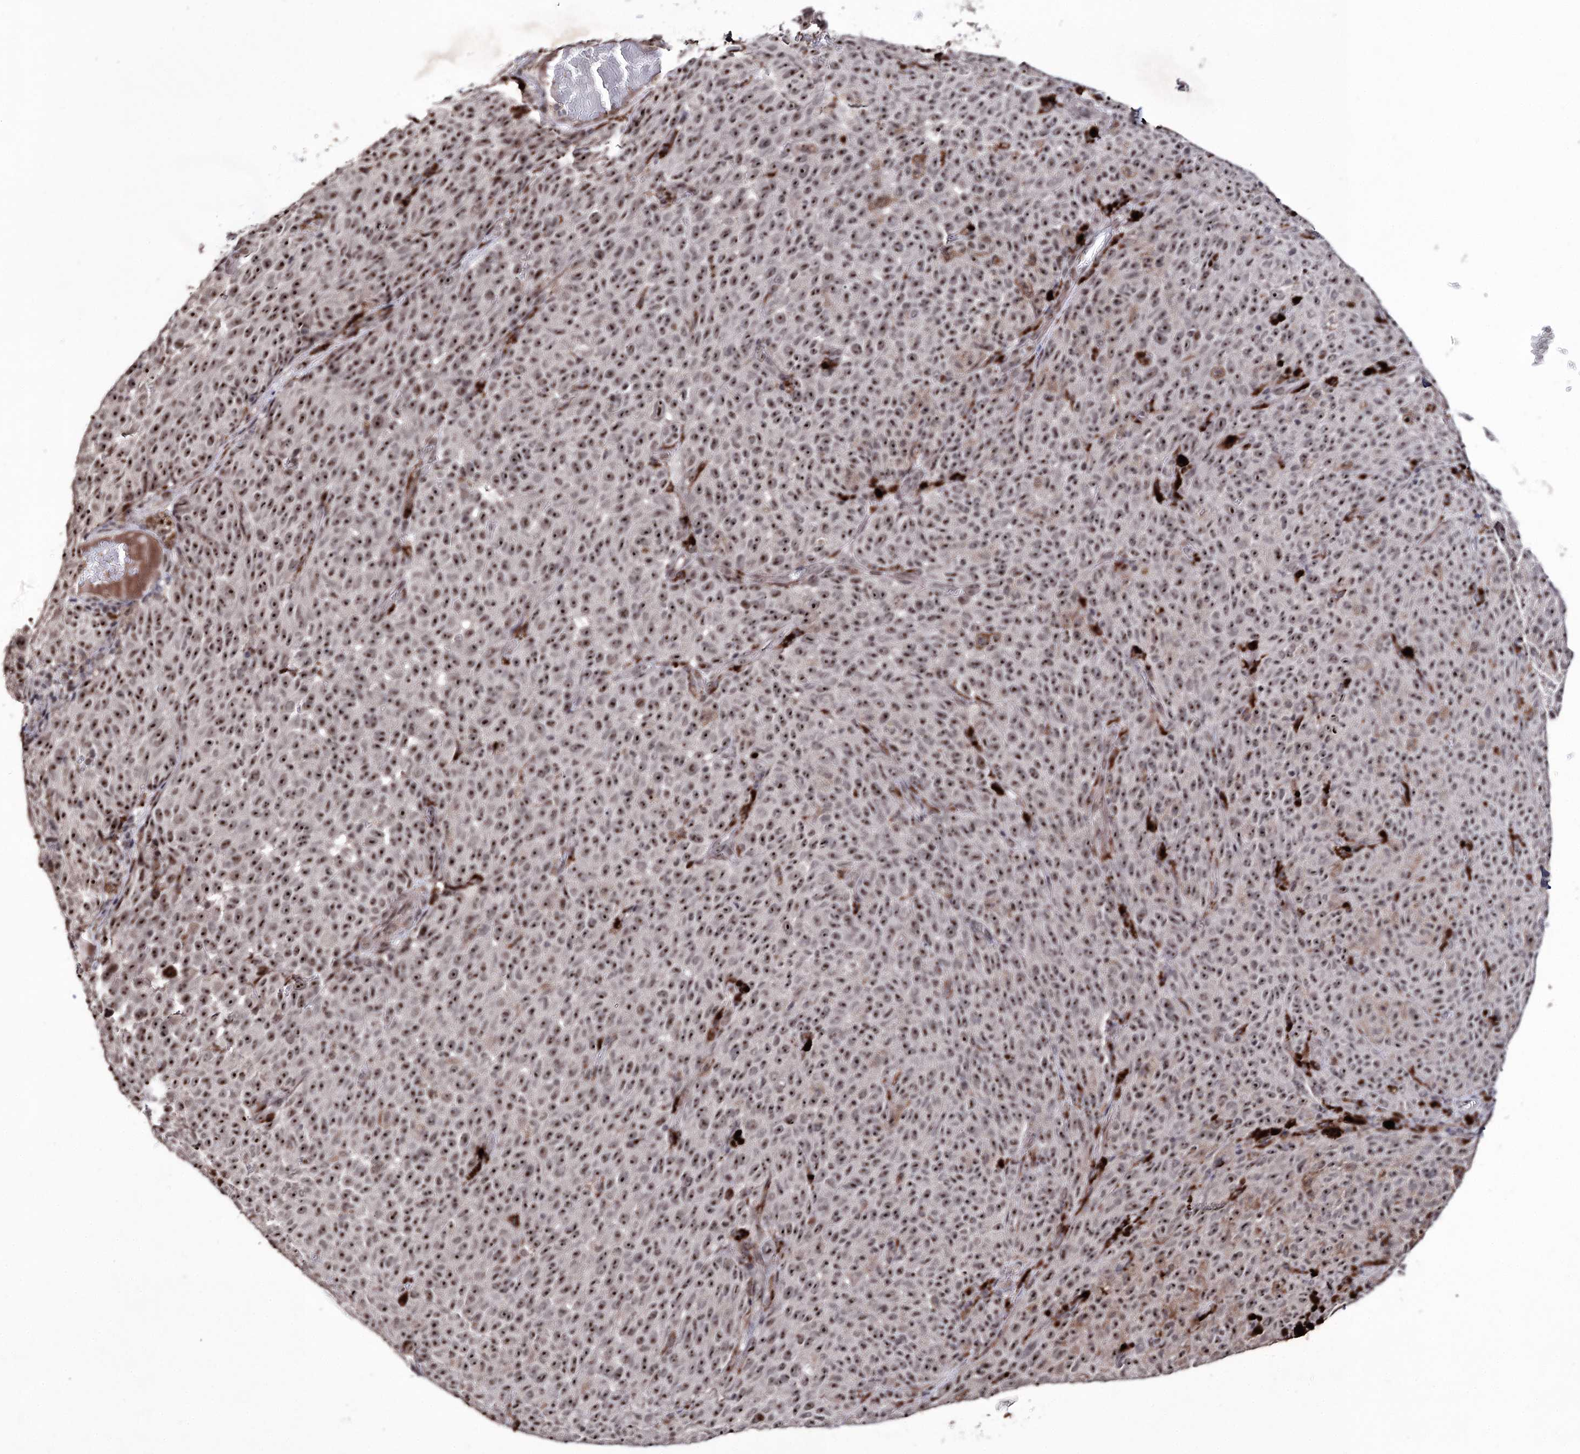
{"staining": {"intensity": "moderate", "quantity": ">75%", "location": "nuclear"}, "tissue": "melanoma", "cell_type": "Tumor cells", "image_type": "cancer", "snomed": [{"axis": "morphology", "description": "Malignant melanoma, NOS"}, {"axis": "topography", "description": "Skin"}], "caption": "A photomicrograph showing moderate nuclear staining in about >75% of tumor cells in melanoma, as visualized by brown immunohistochemical staining.", "gene": "VGLL4", "patient": {"sex": "female", "age": 82}}